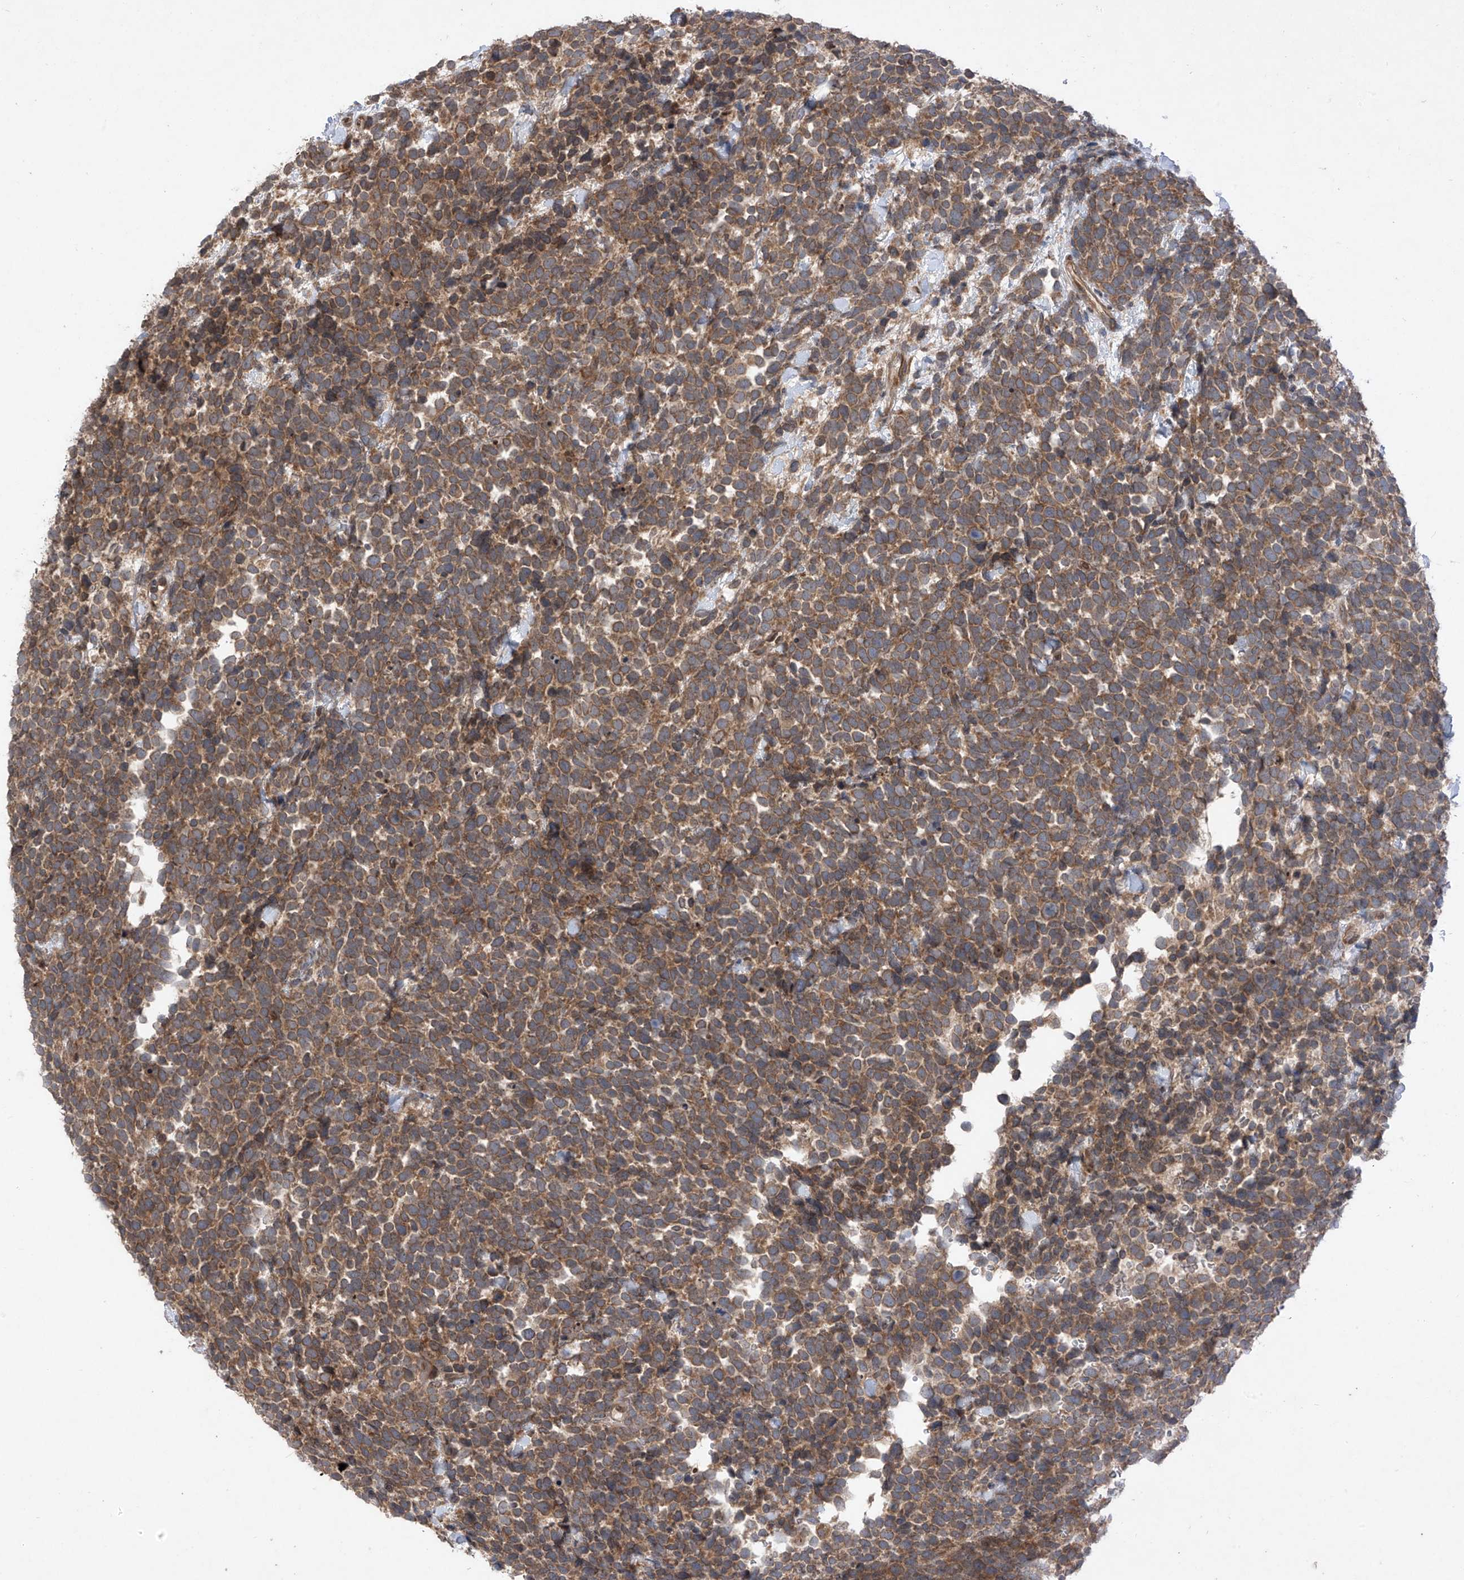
{"staining": {"intensity": "moderate", "quantity": ">75%", "location": "cytoplasmic/membranous"}, "tissue": "urothelial cancer", "cell_type": "Tumor cells", "image_type": "cancer", "snomed": [{"axis": "morphology", "description": "Urothelial carcinoma, High grade"}, {"axis": "topography", "description": "Urinary bladder"}], "caption": "This image demonstrates immunohistochemistry (IHC) staining of human urothelial cancer, with medium moderate cytoplasmic/membranous staining in about >75% of tumor cells.", "gene": "RPL34", "patient": {"sex": "female", "age": 82}}